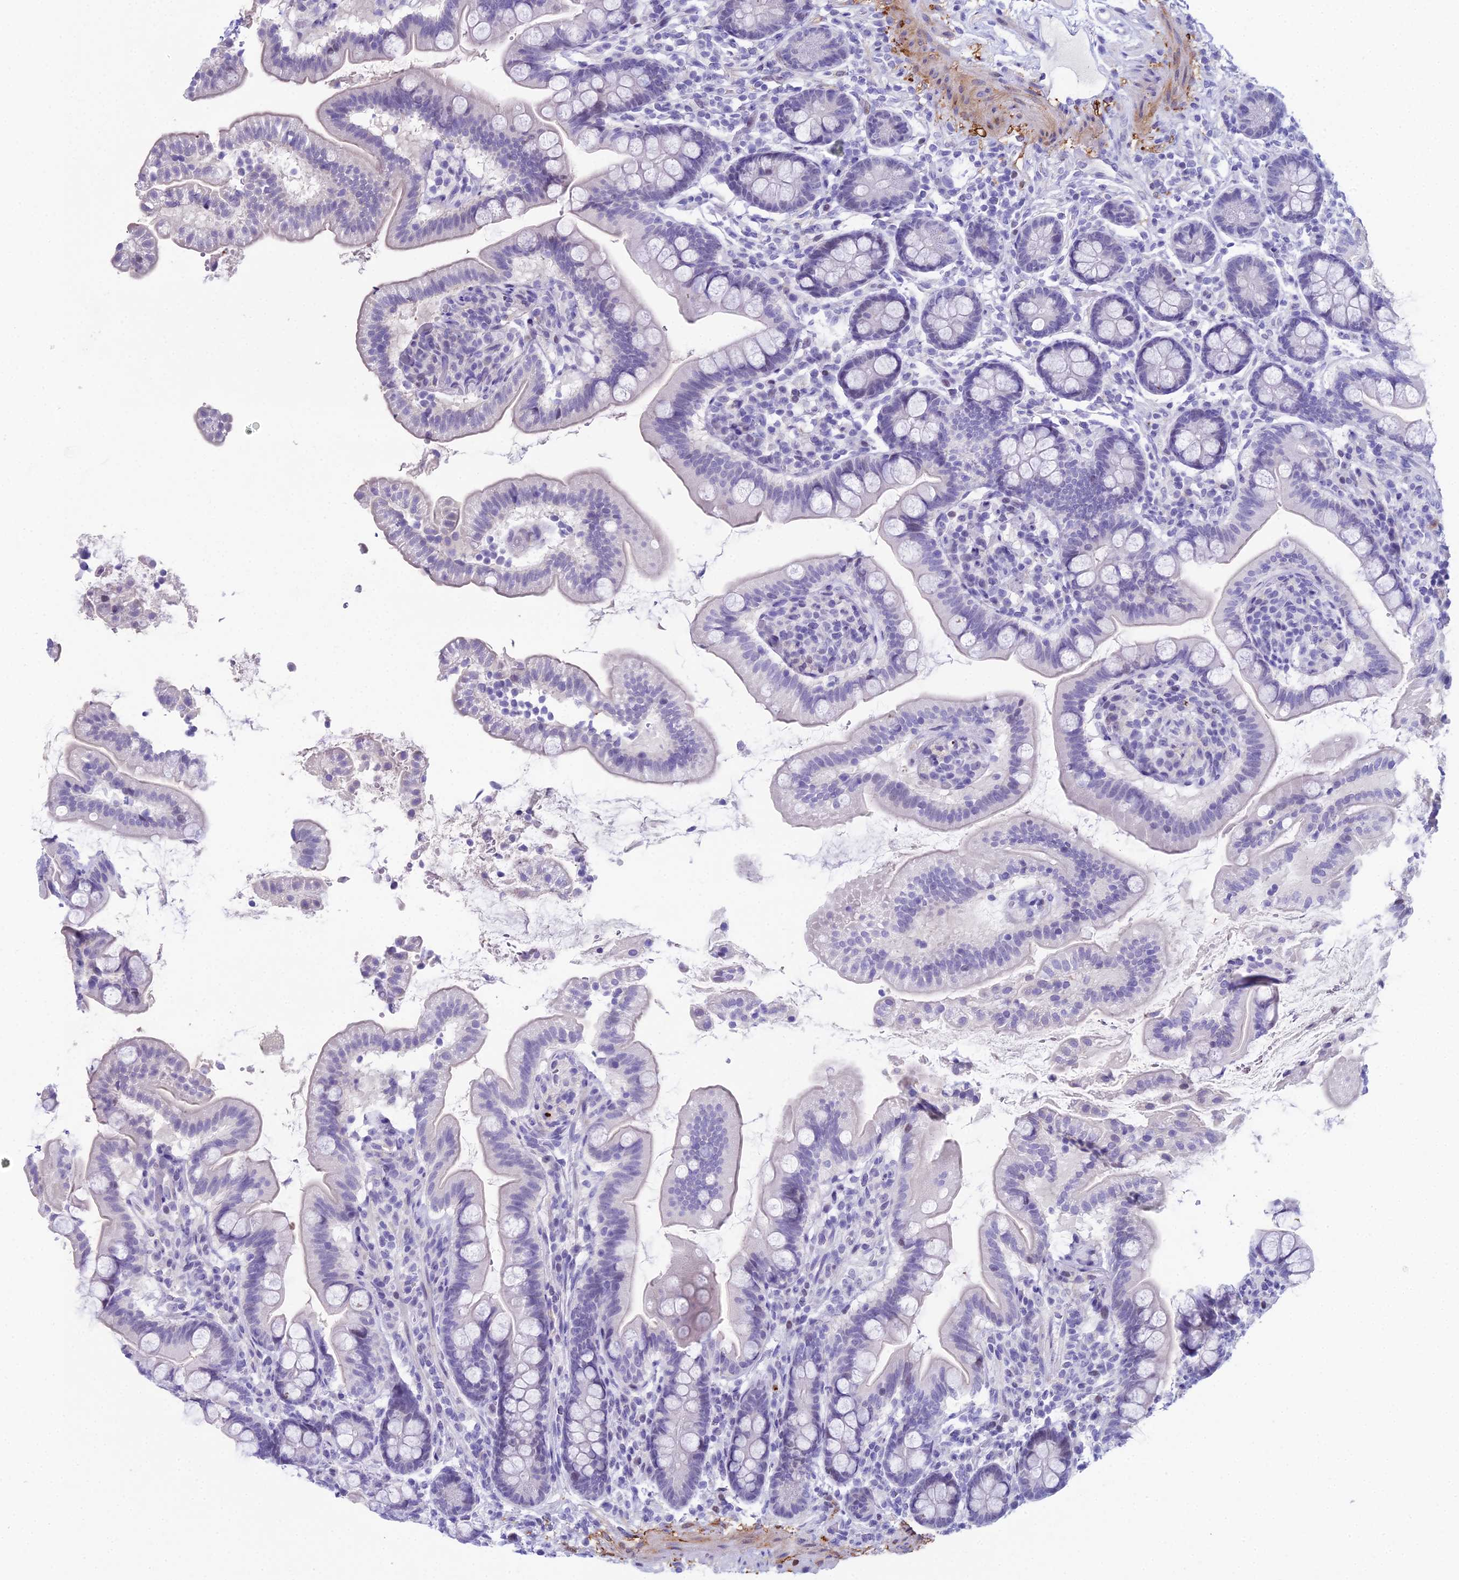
{"staining": {"intensity": "negative", "quantity": "none", "location": "none"}, "tissue": "small intestine", "cell_type": "Glandular cells", "image_type": "normal", "snomed": [{"axis": "morphology", "description": "Normal tissue, NOS"}, {"axis": "topography", "description": "Small intestine"}], "caption": "IHC image of normal human small intestine stained for a protein (brown), which reveals no staining in glandular cells. Nuclei are stained in blue.", "gene": "CC2D2A", "patient": {"sex": "female", "age": 64}}